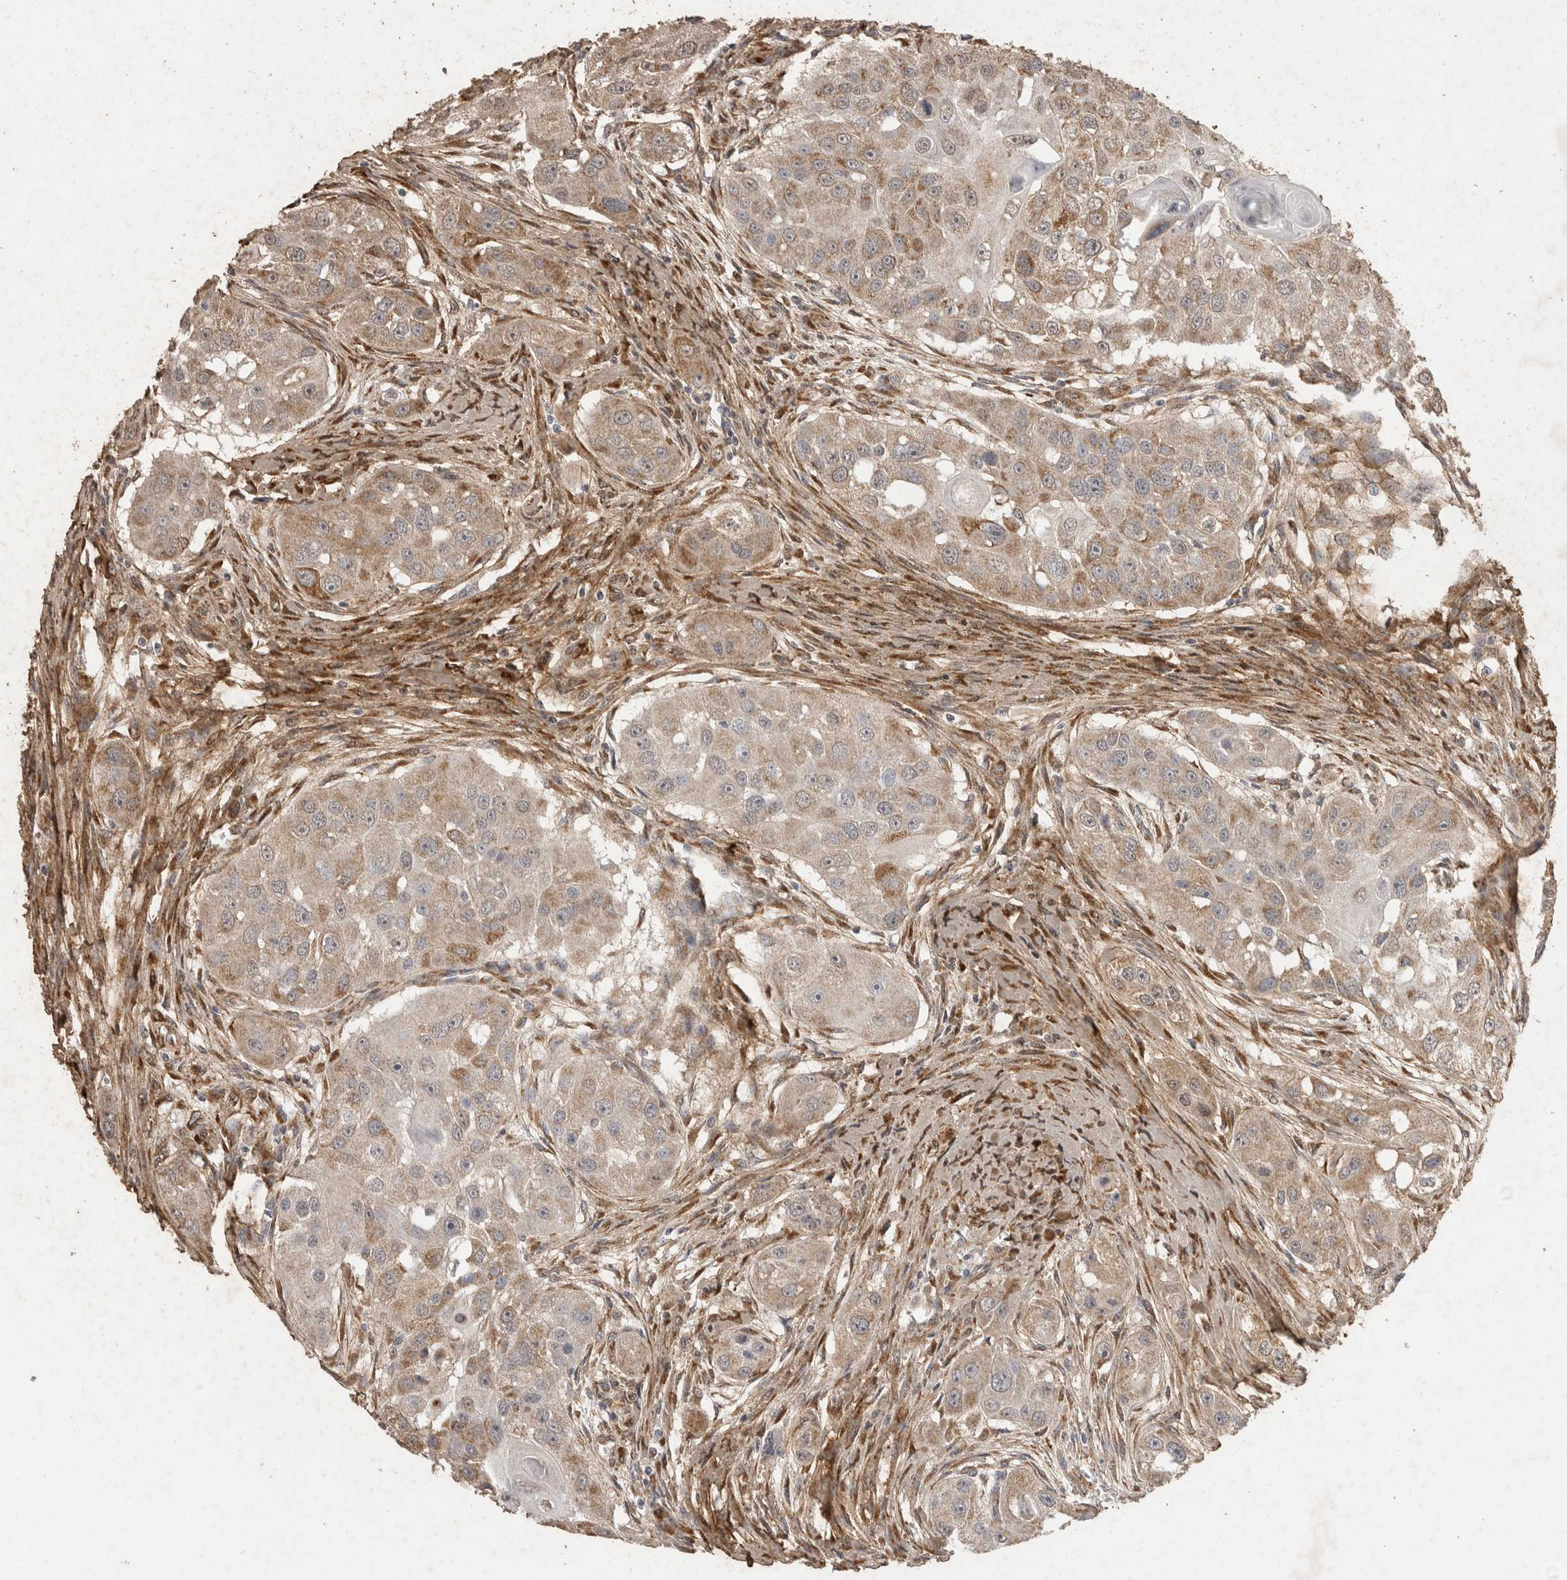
{"staining": {"intensity": "moderate", "quantity": "25%-75%", "location": "cytoplasmic/membranous"}, "tissue": "head and neck cancer", "cell_type": "Tumor cells", "image_type": "cancer", "snomed": [{"axis": "morphology", "description": "Normal tissue, NOS"}, {"axis": "morphology", "description": "Squamous cell carcinoma, NOS"}, {"axis": "topography", "description": "Skeletal muscle"}, {"axis": "topography", "description": "Head-Neck"}], "caption": "Head and neck cancer (squamous cell carcinoma) stained with DAB immunohistochemistry (IHC) reveals medium levels of moderate cytoplasmic/membranous expression in about 25%-75% of tumor cells.", "gene": "C1QTNF5", "patient": {"sex": "male", "age": 51}}